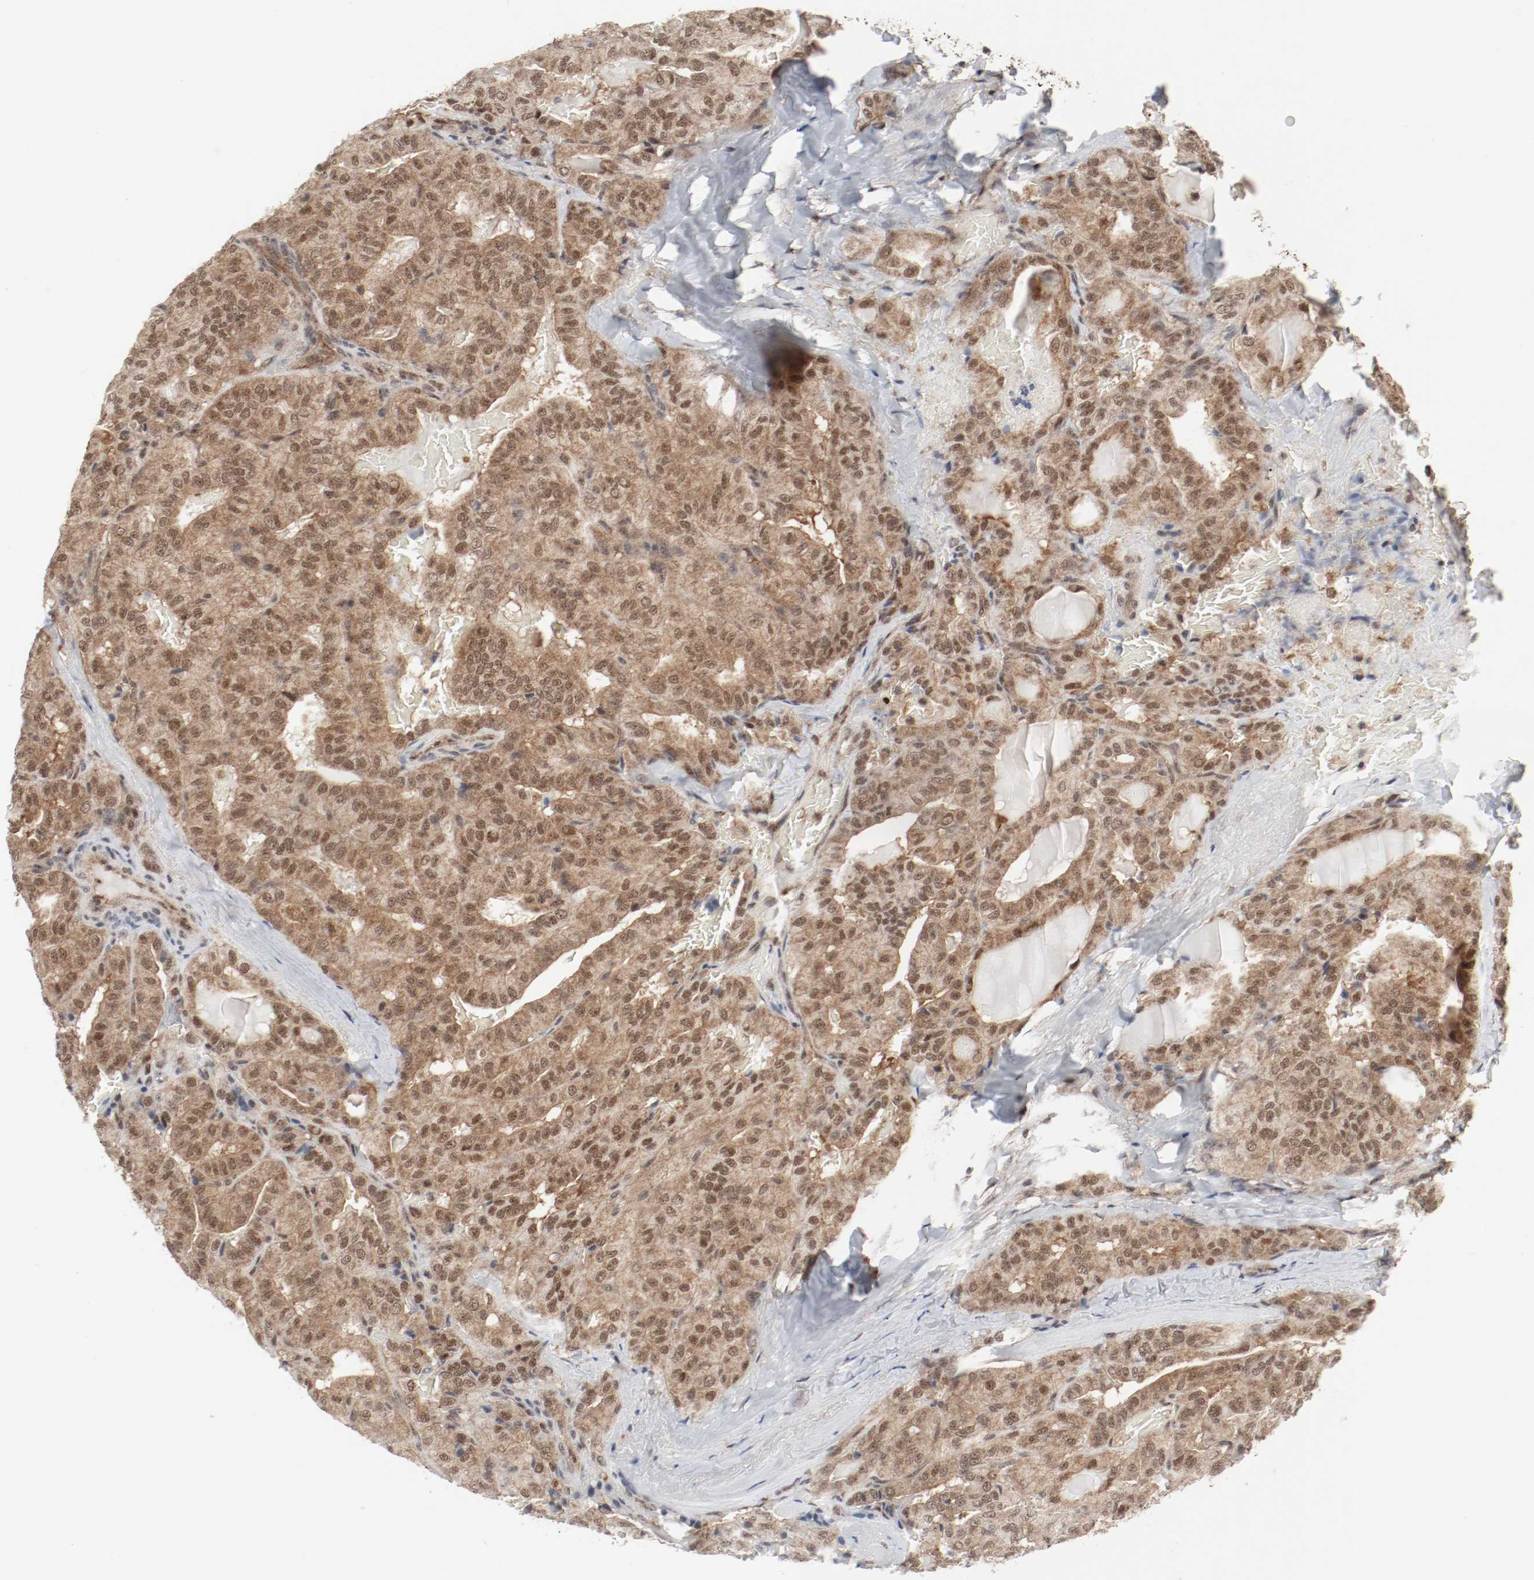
{"staining": {"intensity": "moderate", "quantity": ">75%", "location": "cytoplasmic/membranous,nuclear"}, "tissue": "thyroid cancer", "cell_type": "Tumor cells", "image_type": "cancer", "snomed": [{"axis": "morphology", "description": "Papillary adenocarcinoma, NOS"}, {"axis": "topography", "description": "Thyroid gland"}], "caption": "The micrograph shows immunohistochemical staining of thyroid cancer (papillary adenocarcinoma). There is moderate cytoplasmic/membranous and nuclear staining is identified in approximately >75% of tumor cells.", "gene": "CSNK2B", "patient": {"sex": "male", "age": 77}}